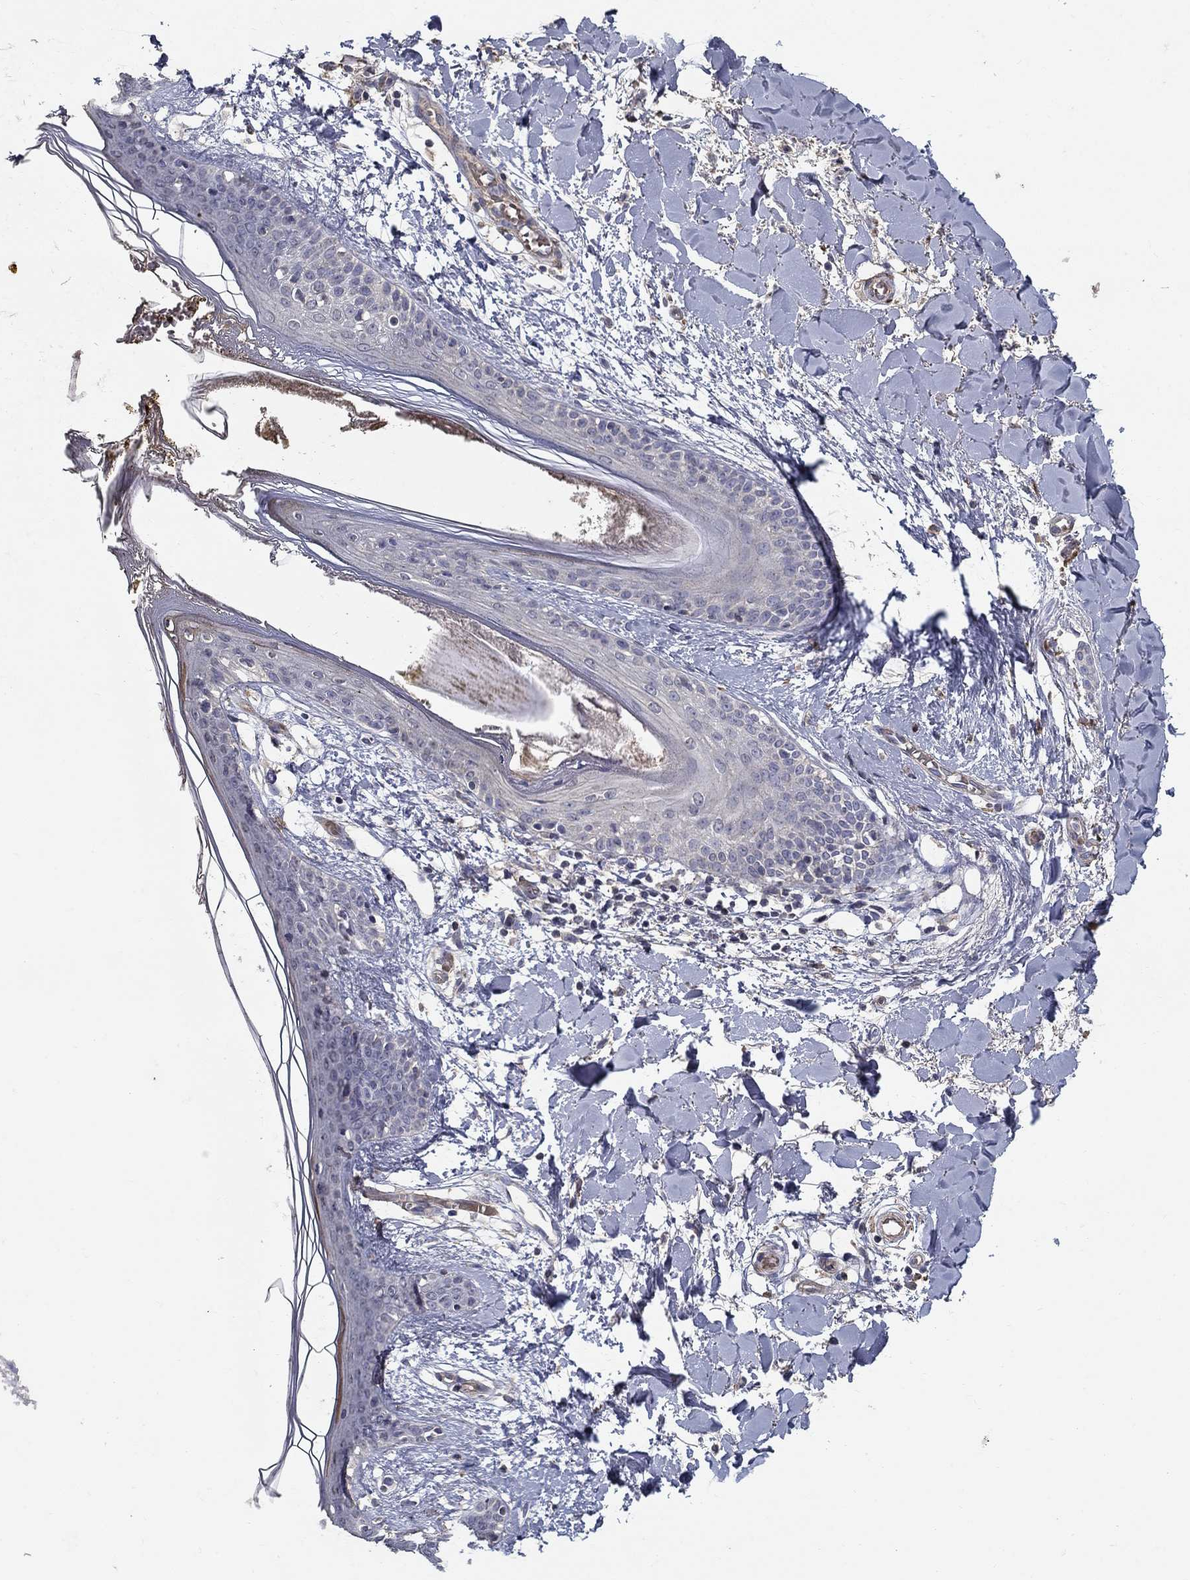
{"staining": {"intensity": "negative", "quantity": "none", "location": "none"}, "tissue": "skin", "cell_type": "Fibroblasts", "image_type": "normal", "snomed": [{"axis": "morphology", "description": "Normal tissue, NOS"}, {"axis": "topography", "description": "Skin"}], "caption": "A high-resolution histopathology image shows immunohistochemistry staining of unremarkable skin, which exhibits no significant staining in fibroblasts.", "gene": "MPP2", "patient": {"sex": "female", "age": 34}}